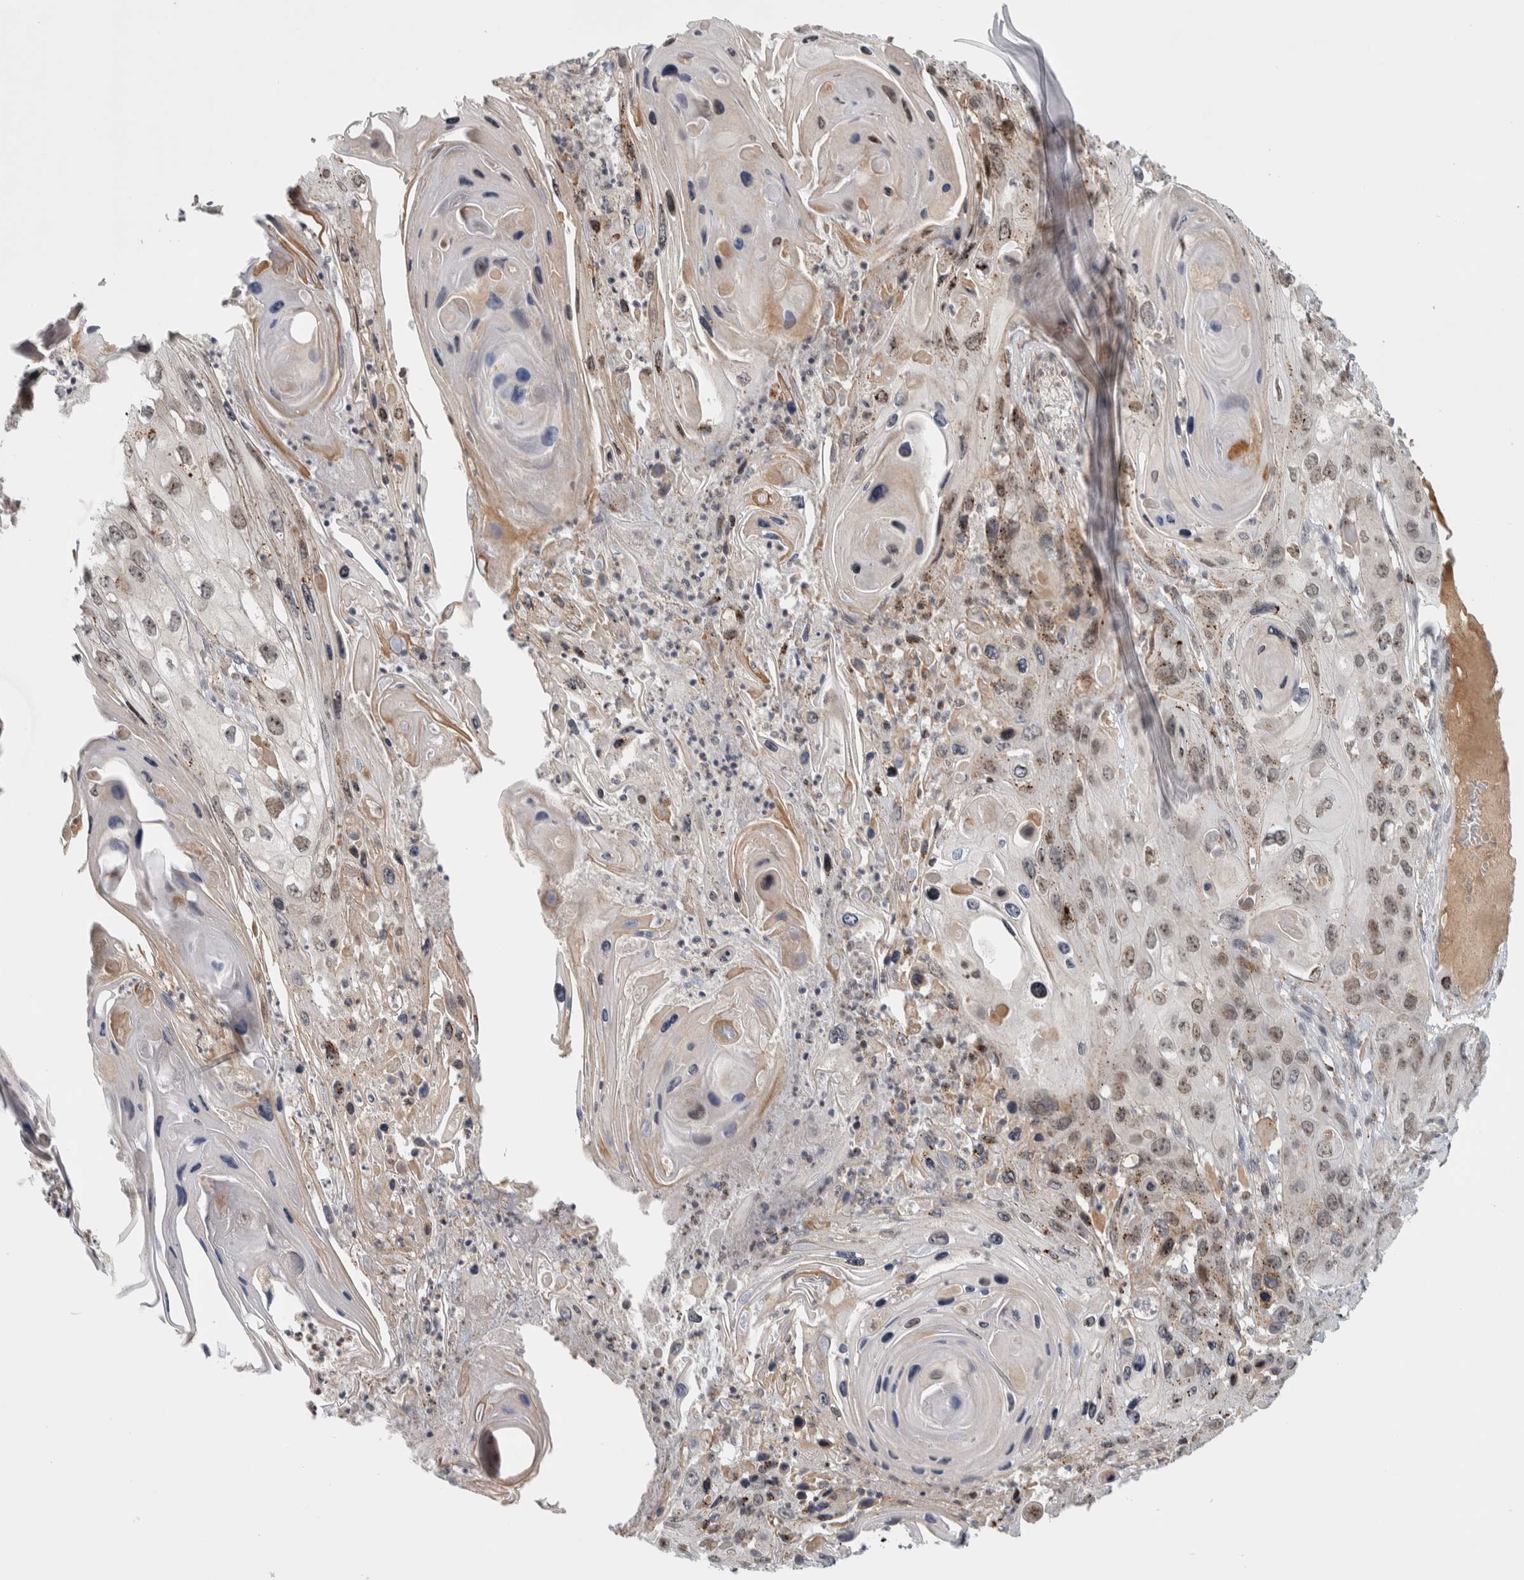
{"staining": {"intensity": "weak", "quantity": ">75%", "location": "nuclear"}, "tissue": "skin cancer", "cell_type": "Tumor cells", "image_type": "cancer", "snomed": [{"axis": "morphology", "description": "Squamous cell carcinoma, NOS"}, {"axis": "topography", "description": "Skin"}], "caption": "Skin squamous cell carcinoma stained with a protein marker displays weak staining in tumor cells.", "gene": "MSL1", "patient": {"sex": "male", "age": 55}}